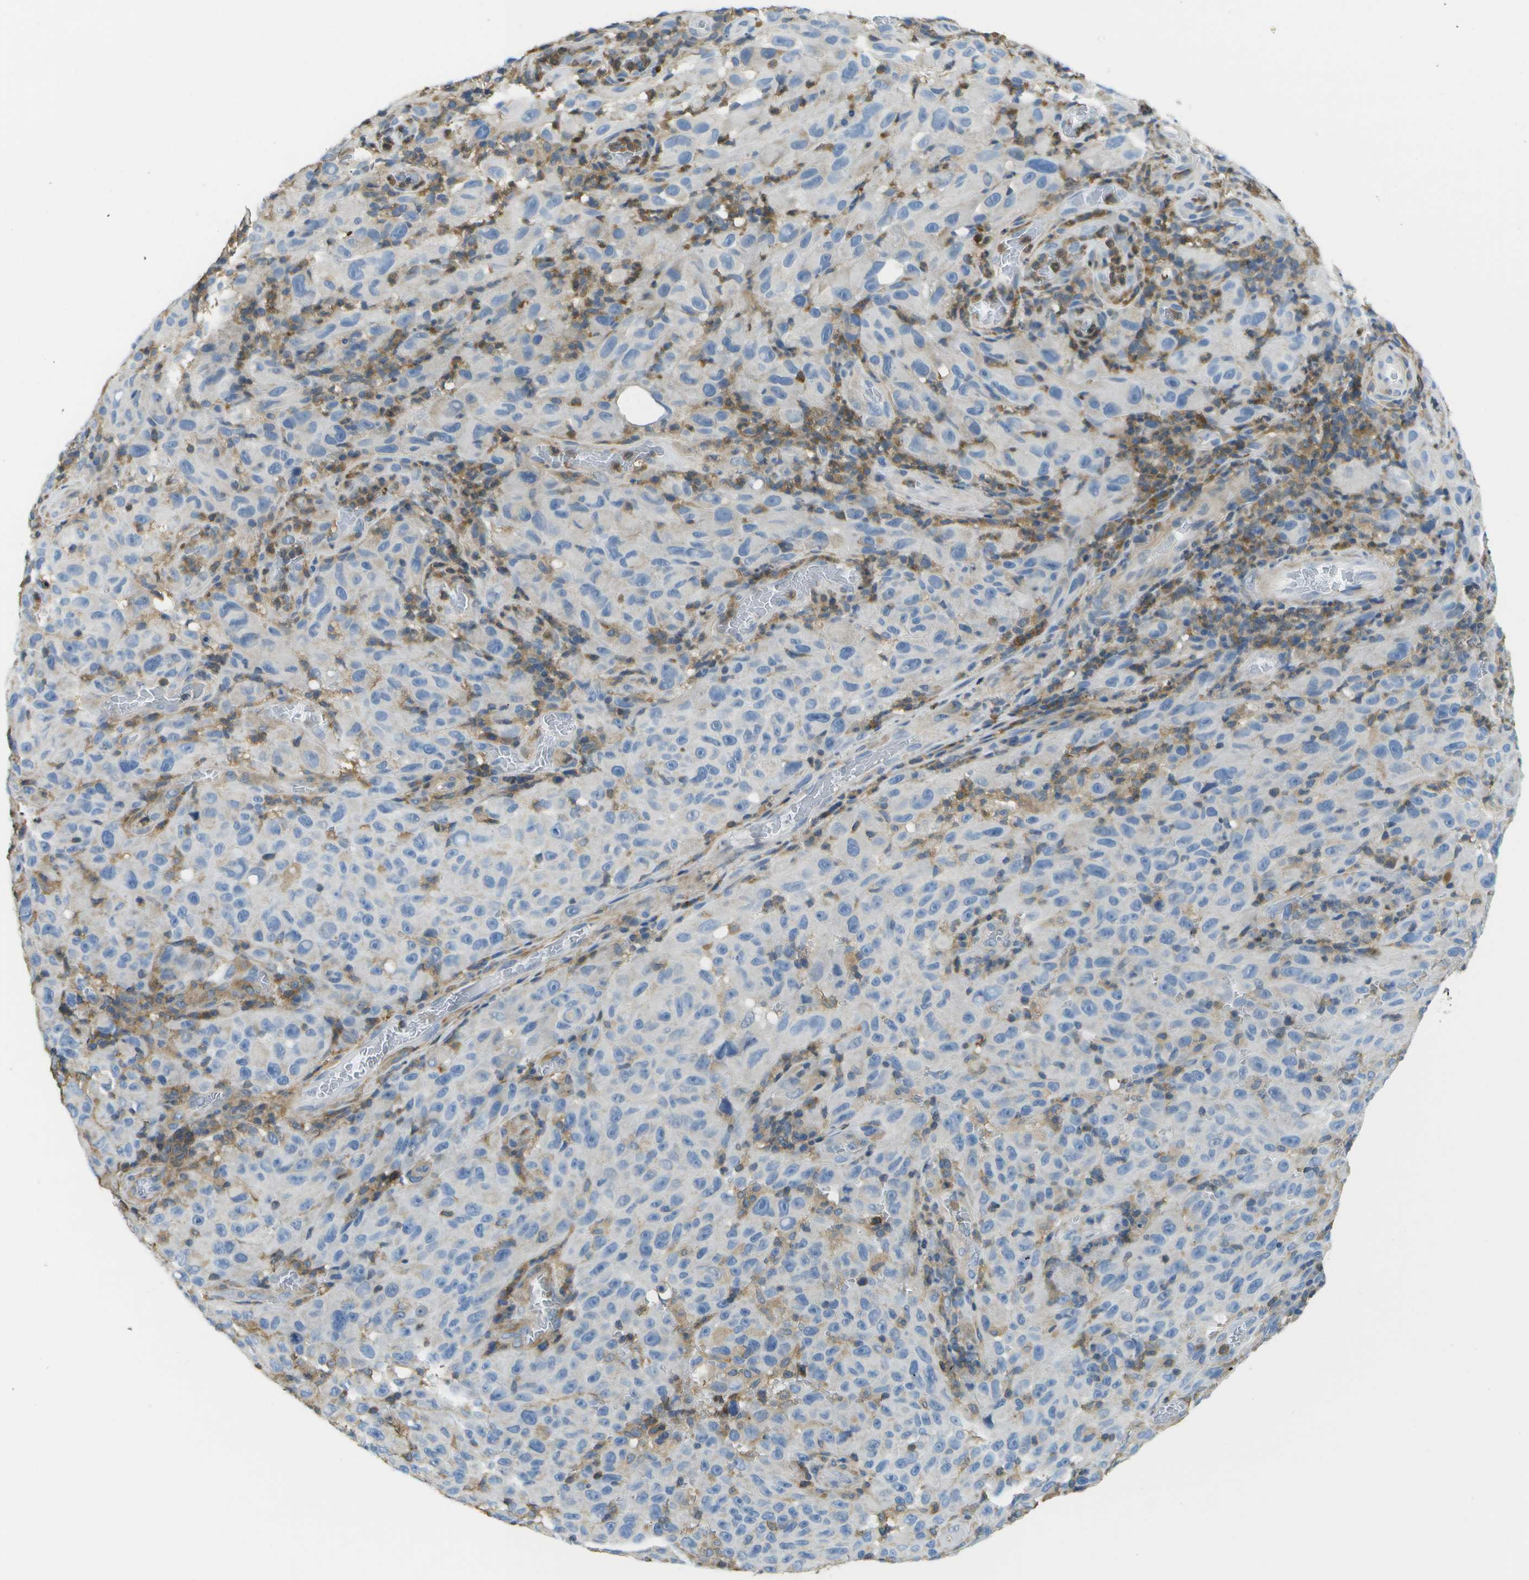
{"staining": {"intensity": "negative", "quantity": "none", "location": "none"}, "tissue": "melanoma", "cell_type": "Tumor cells", "image_type": "cancer", "snomed": [{"axis": "morphology", "description": "Malignant melanoma, NOS"}, {"axis": "topography", "description": "Skin"}], "caption": "This histopathology image is of malignant melanoma stained with immunohistochemistry to label a protein in brown with the nuclei are counter-stained blue. There is no expression in tumor cells. (DAB immunohistochemistry visualized using brightfield microscopy, high magnification).", "gene": "RCSD1", "patient": {"sex": "female", "age": 82}}